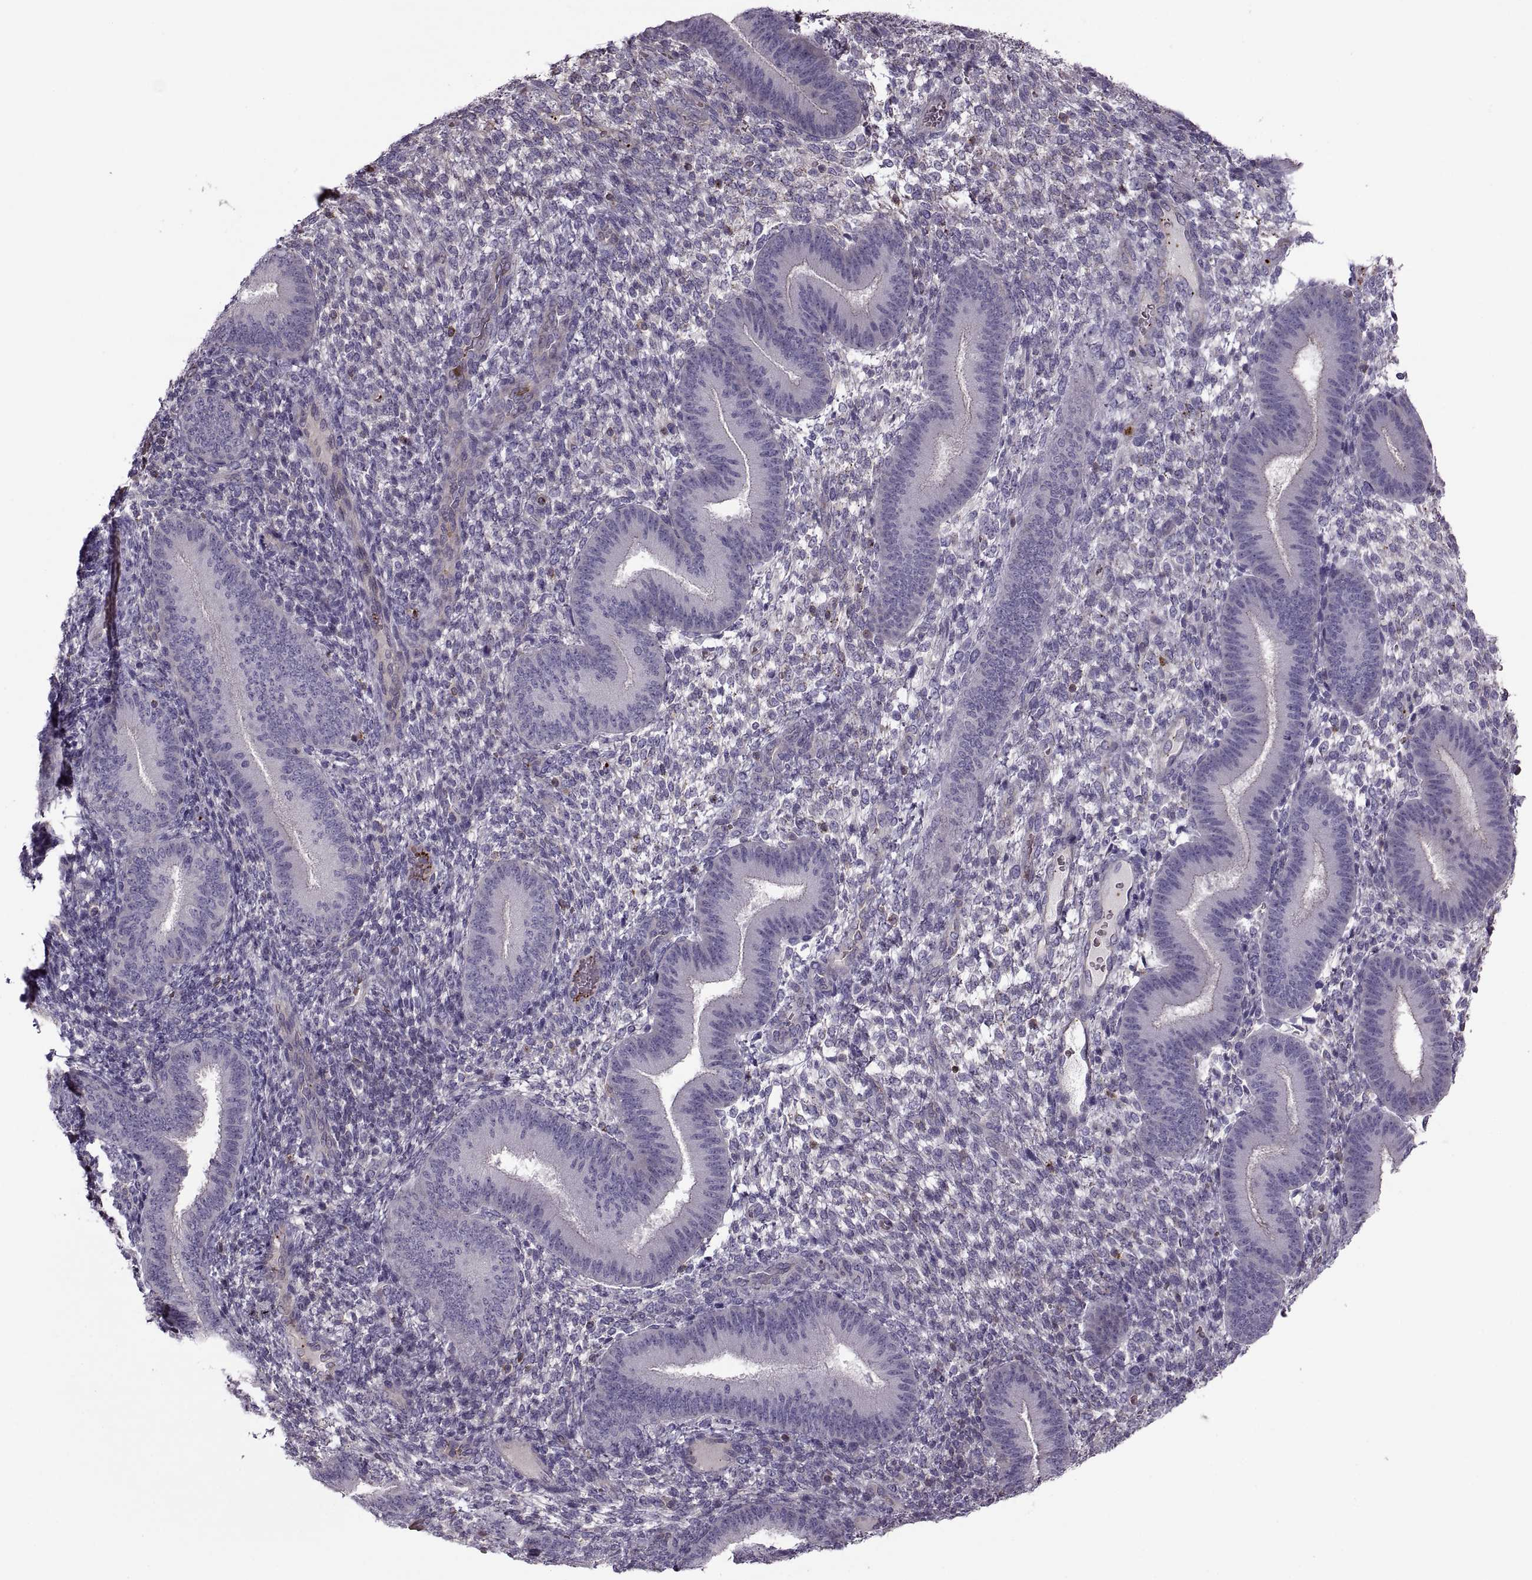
{"staining": {"intensity": "negative", "quantity": "none", "location": "none"}, "tissue": "endometrium", "cell_type": "Cells in endometrial stroma", "image_type": "normal", "snomed": [{"axis": "morphology", "description": "Normal tissue, NOS"}, {"axis": "topography", "description": "Endometrium"}], "caption": "Immunohistochemical staining of unremarkable human endometrium shows no significant staining in cells in endometrial stroma. The staining was performed using DAB to visualize the protein expression in brown, while the nuclei were stained in blue with hematoxylin (Magnification: 20x).", "gene": "SLC2A14", "patient": {"sex": "female", "age": 39}}